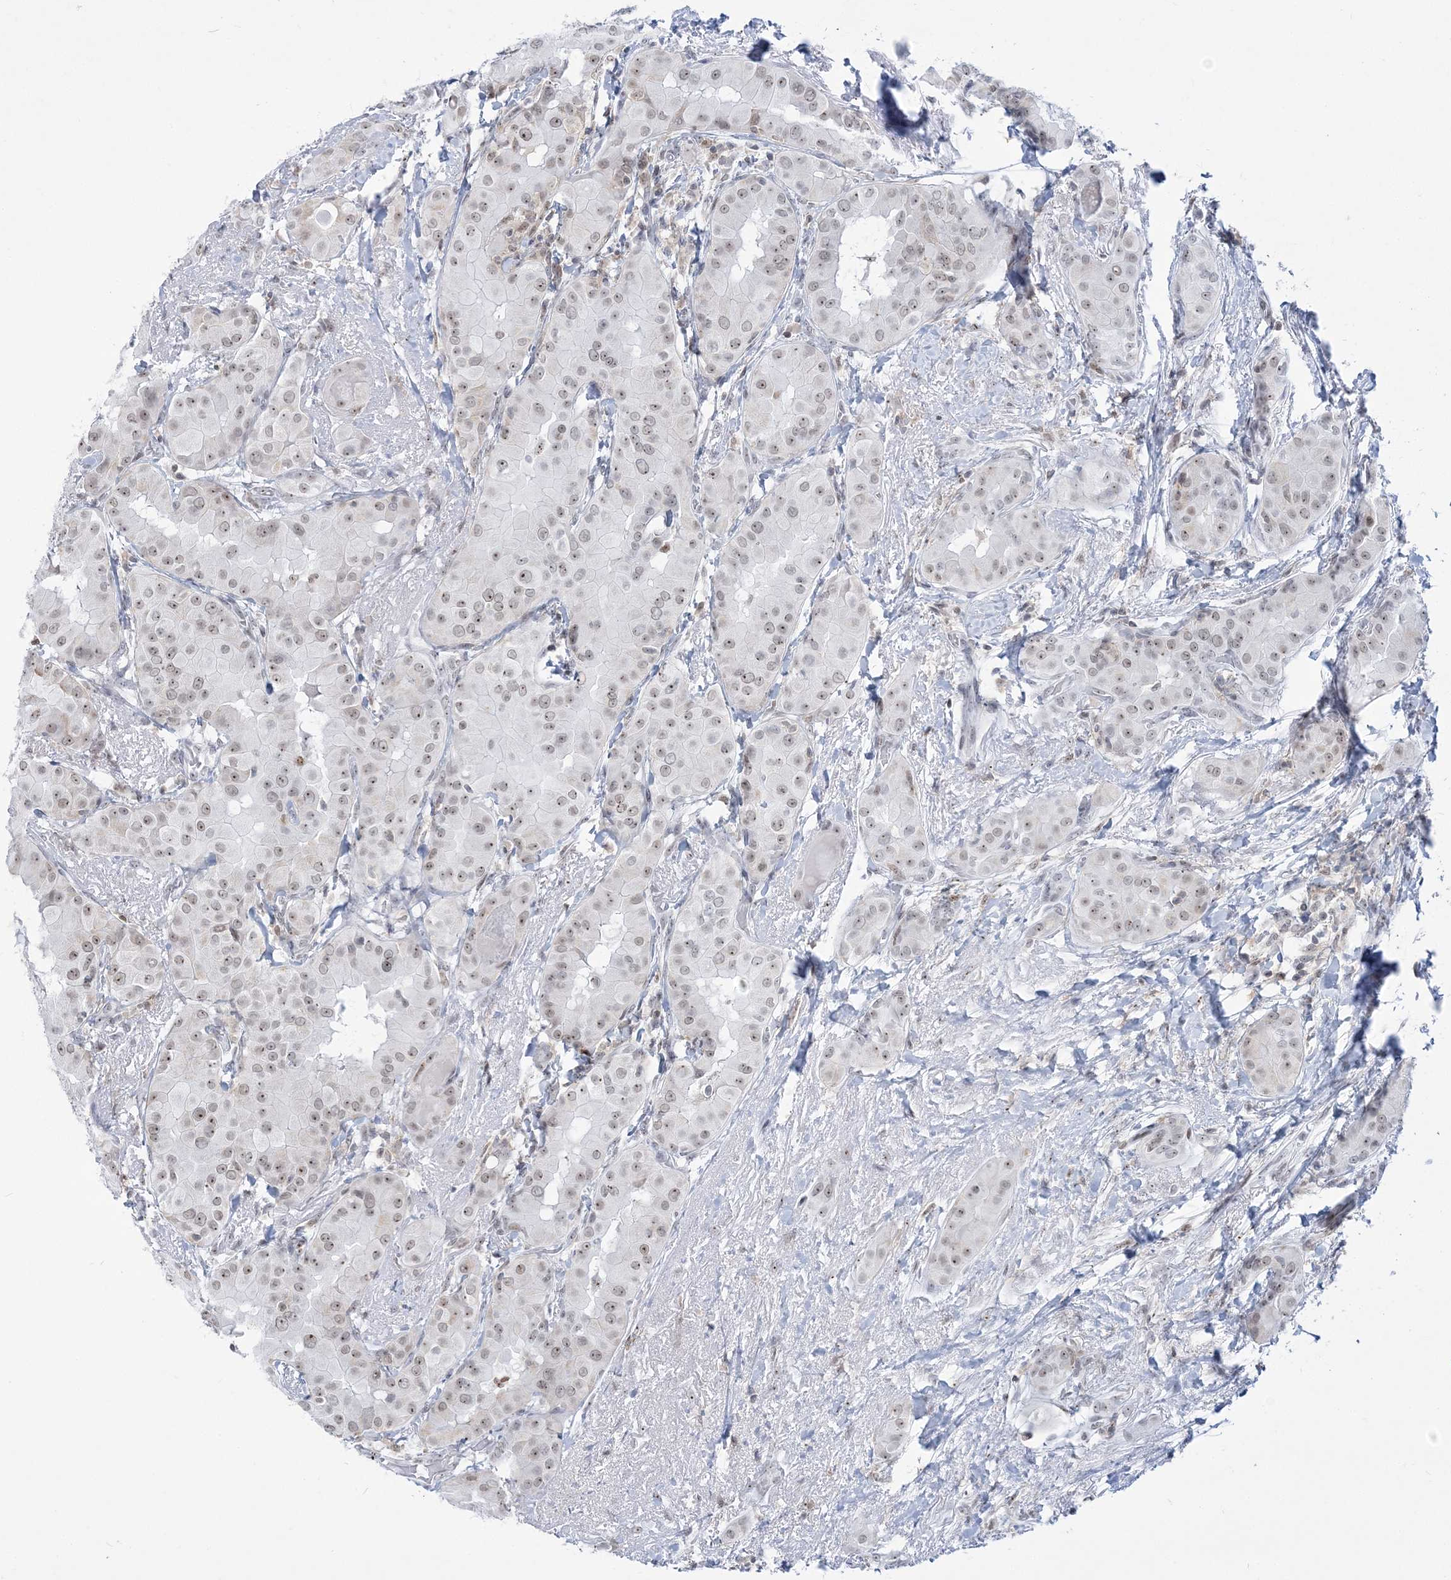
{"staining": {"intensity": "weak", "quantity": "25%-75%", "location": "nuclear"}, "tissue": "thyroid cancer", "cell_type": "Tumor cells", "image_type": "cancer", "snomed": [{"axis": "morphology", "description": "Papillary adenocarcinoma, NOS"}, {"axis": "topography", "description": "Thyroid gland"}], "caption": "Weak nuclear positivity for a protein is identified in about 25%-75% of tumor cells of thyroid cancer (papillary adenocarcinoma) using IHC.", "gene": "DDX21", "patient": {"sex": "male", "age": 33}}